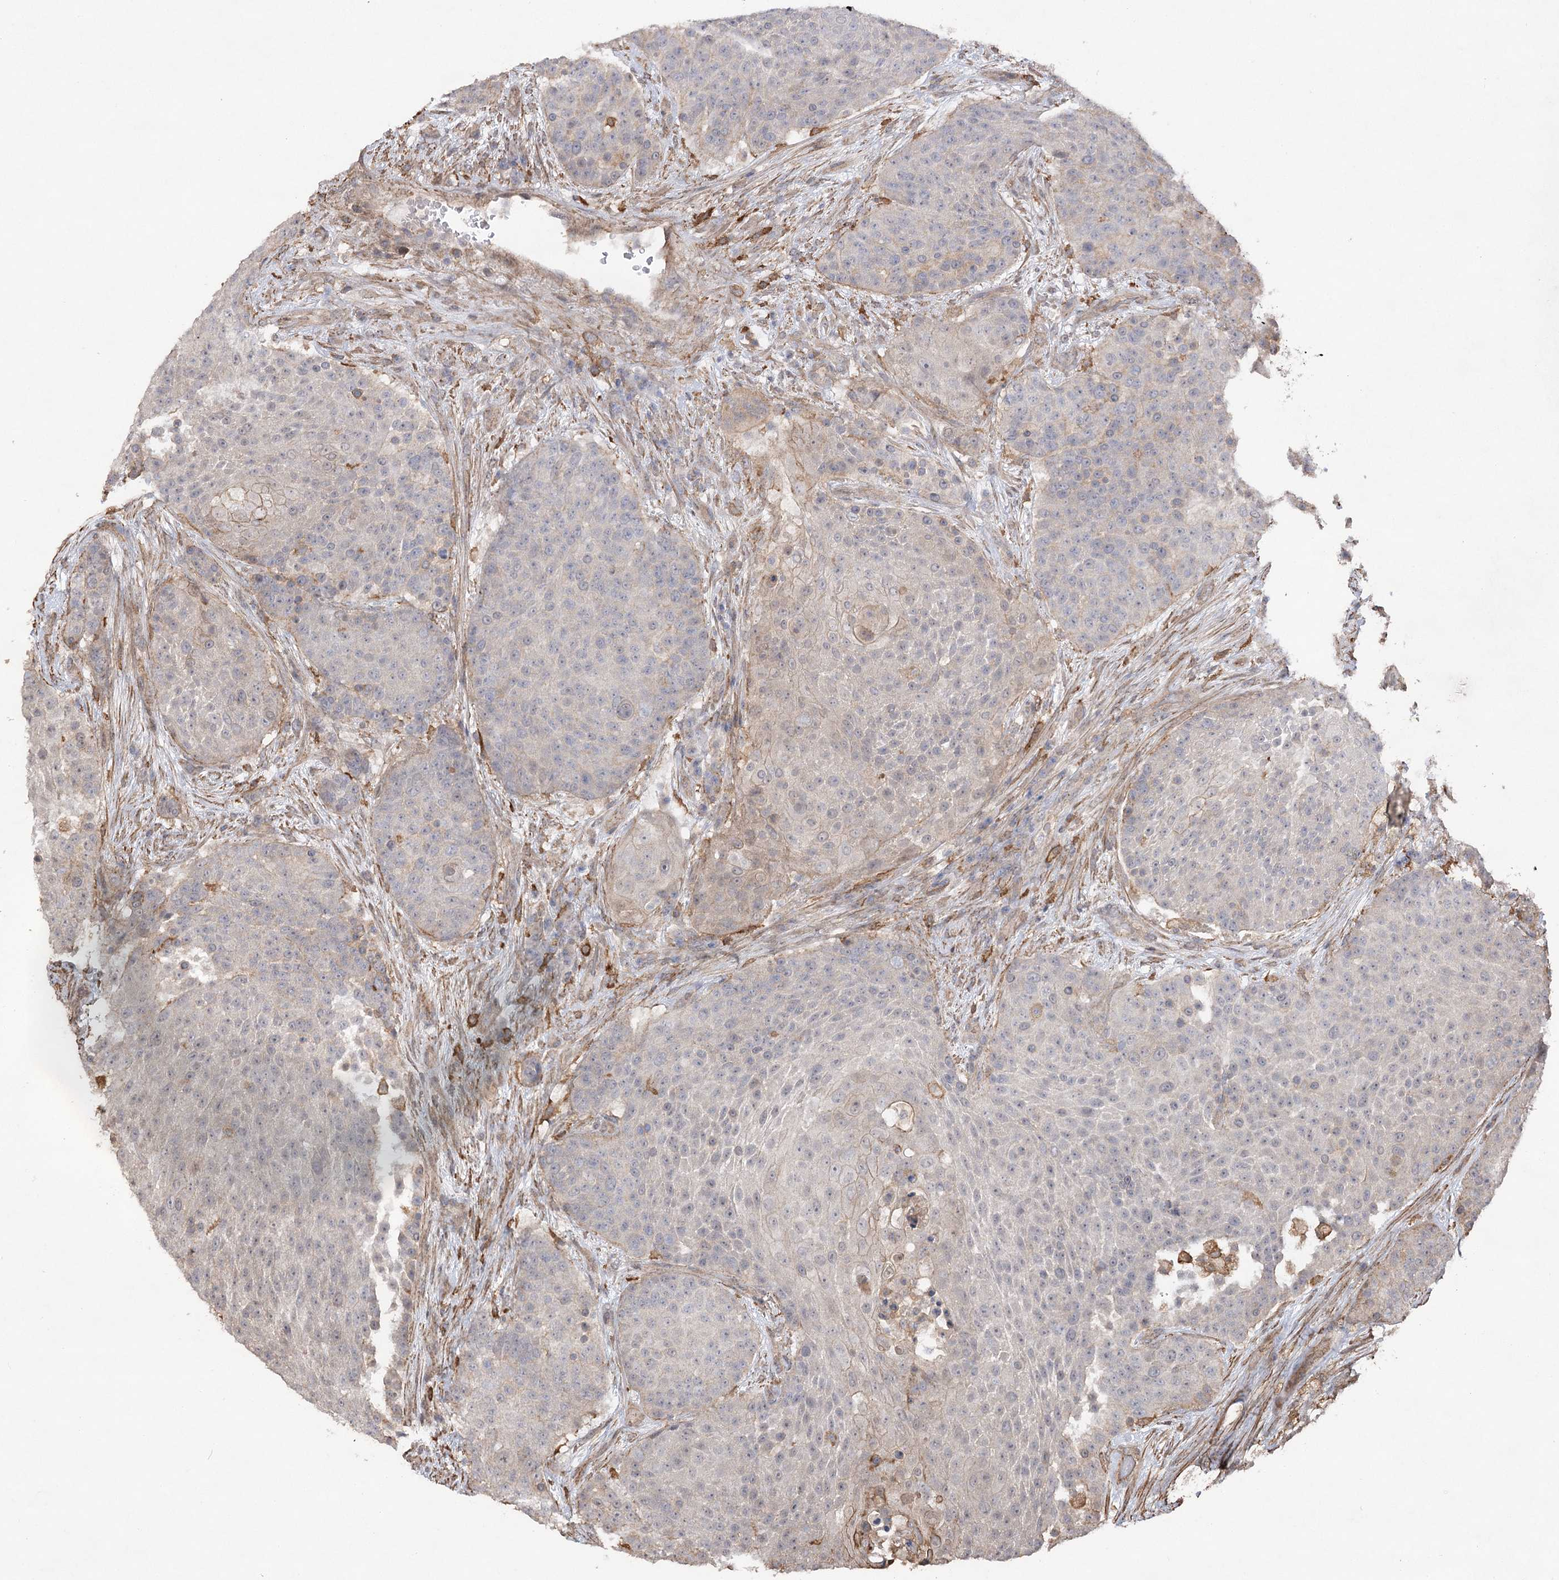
{"staining": {"intensity": "weak", "quantity": "<25%", "location": "cytoplasmic/membranous"}, "tissue": "urothelial cancer", "cell_type": "Tumor cells", "image_type": "cancer", "snomed": [{"axis": "morphology", "description": "Urothelial carcinoma, High grade"}, {"axis": "topography", "description": "Urinary bladder"}], "caption": "Tumor cells are negative for brown protein staining in high-grade urothelial carcinoma. (Brightfield microscopy of DAB (3,3'-diaminobenzidine) immunohistochemistry (IHC) at high magnification).", "gene": "OBSL1", "patient": {"sex": "female", "age": 63}}